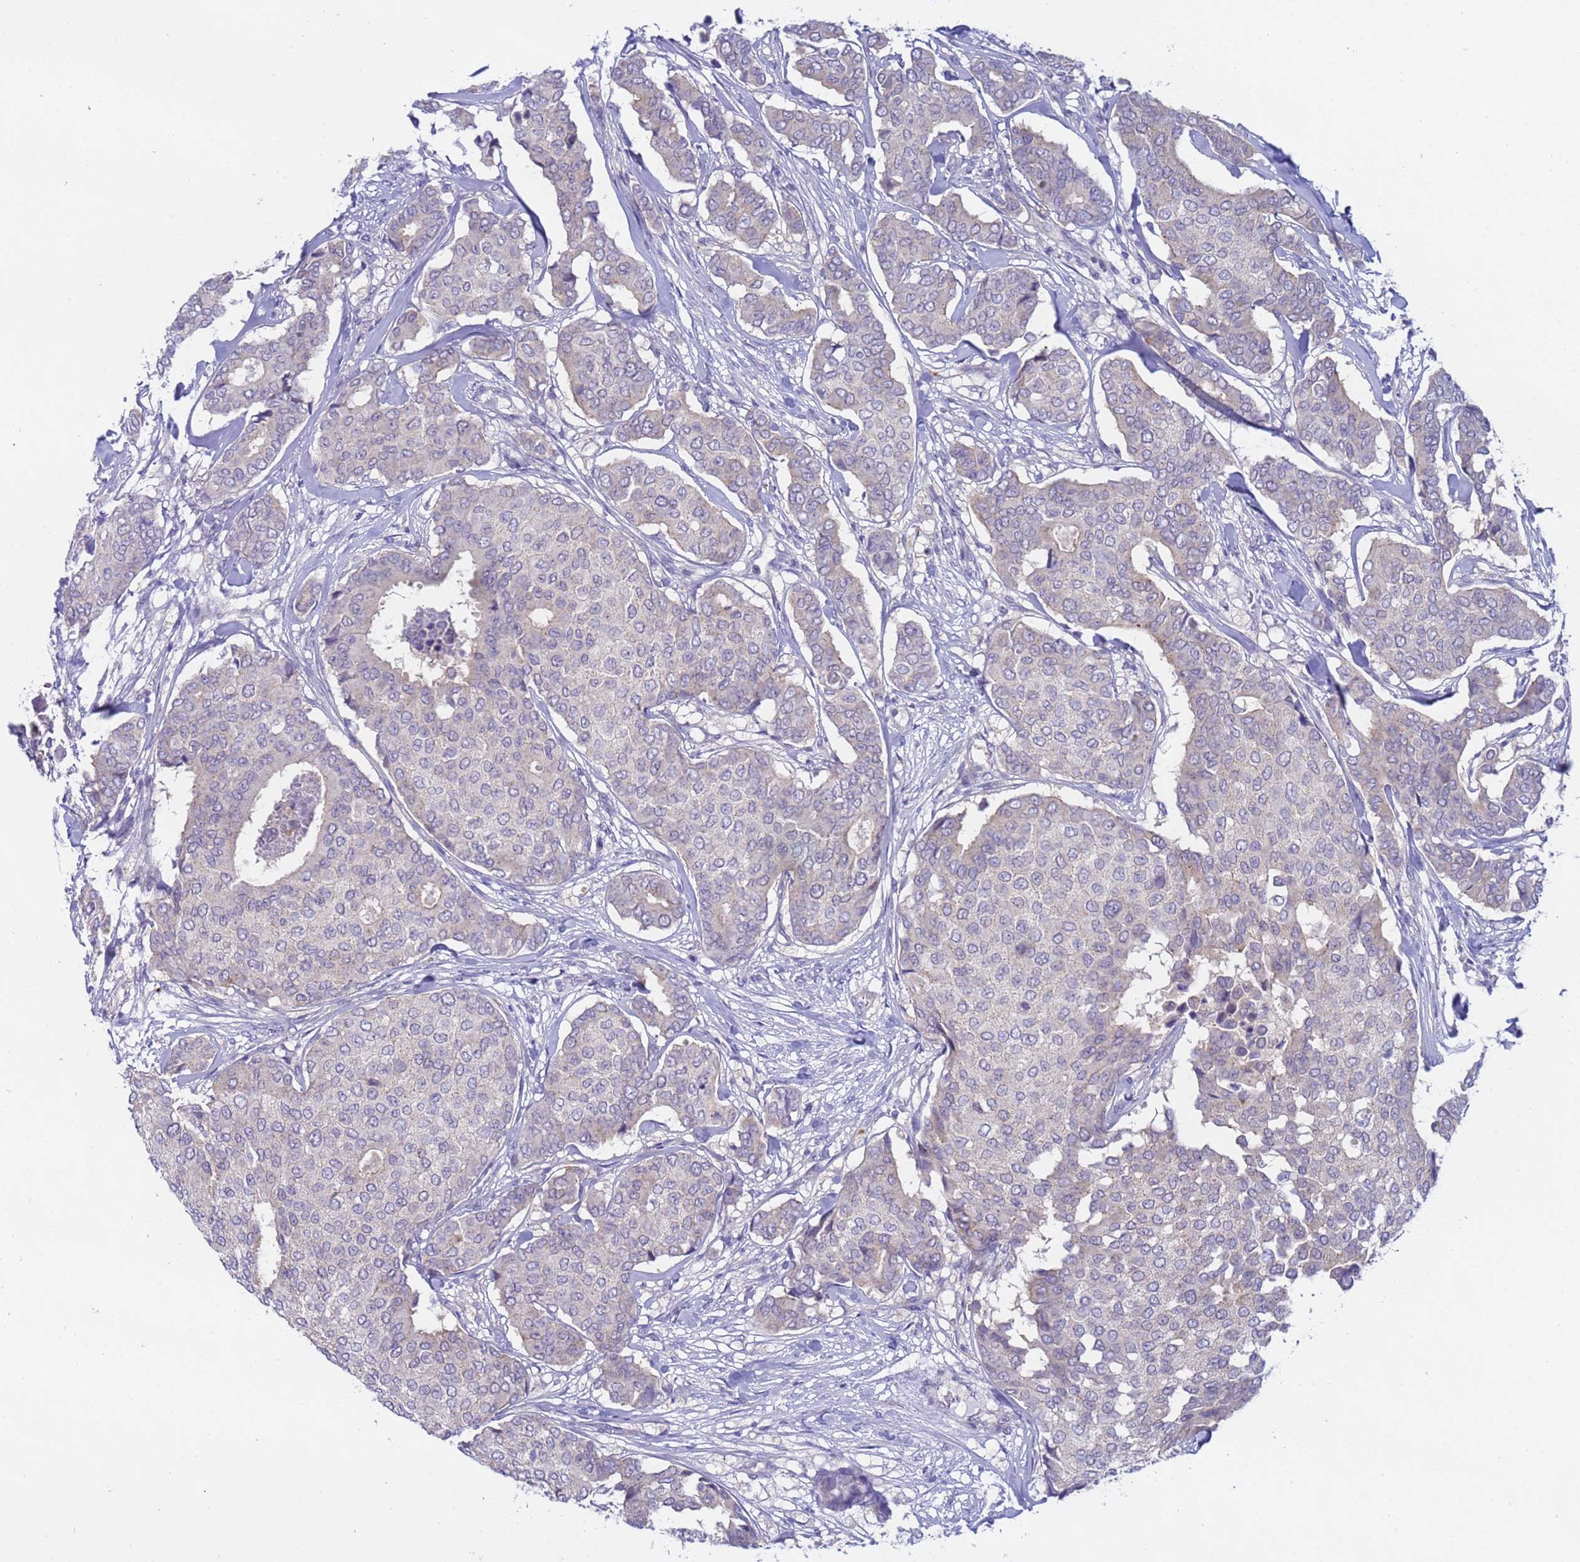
{"staining": {"intensity": "negative", "quantity": "none", "location": "none"}, "tissue": "breast cancer", "cell_type": "Tumor cells", "image_type": "cancer", "snomed": [{"axis": "morphology", "description": "Duct carcinoma"}, {"axis": "topography", "description": "Breast"}], "caption": "This is a image of immunohistochemistry (IHC) staining of breast cancer, which shows no staining in tumor cells. (Stains: DAB (3,3'-diaminobenzidine) immunohistochemistry (IHC) with hematoxylin counter stain, Microscopy: brightfield microscopy at high magnification).", "gene": "CAPN7", "patient": {"sex": "female", "age": 75}}